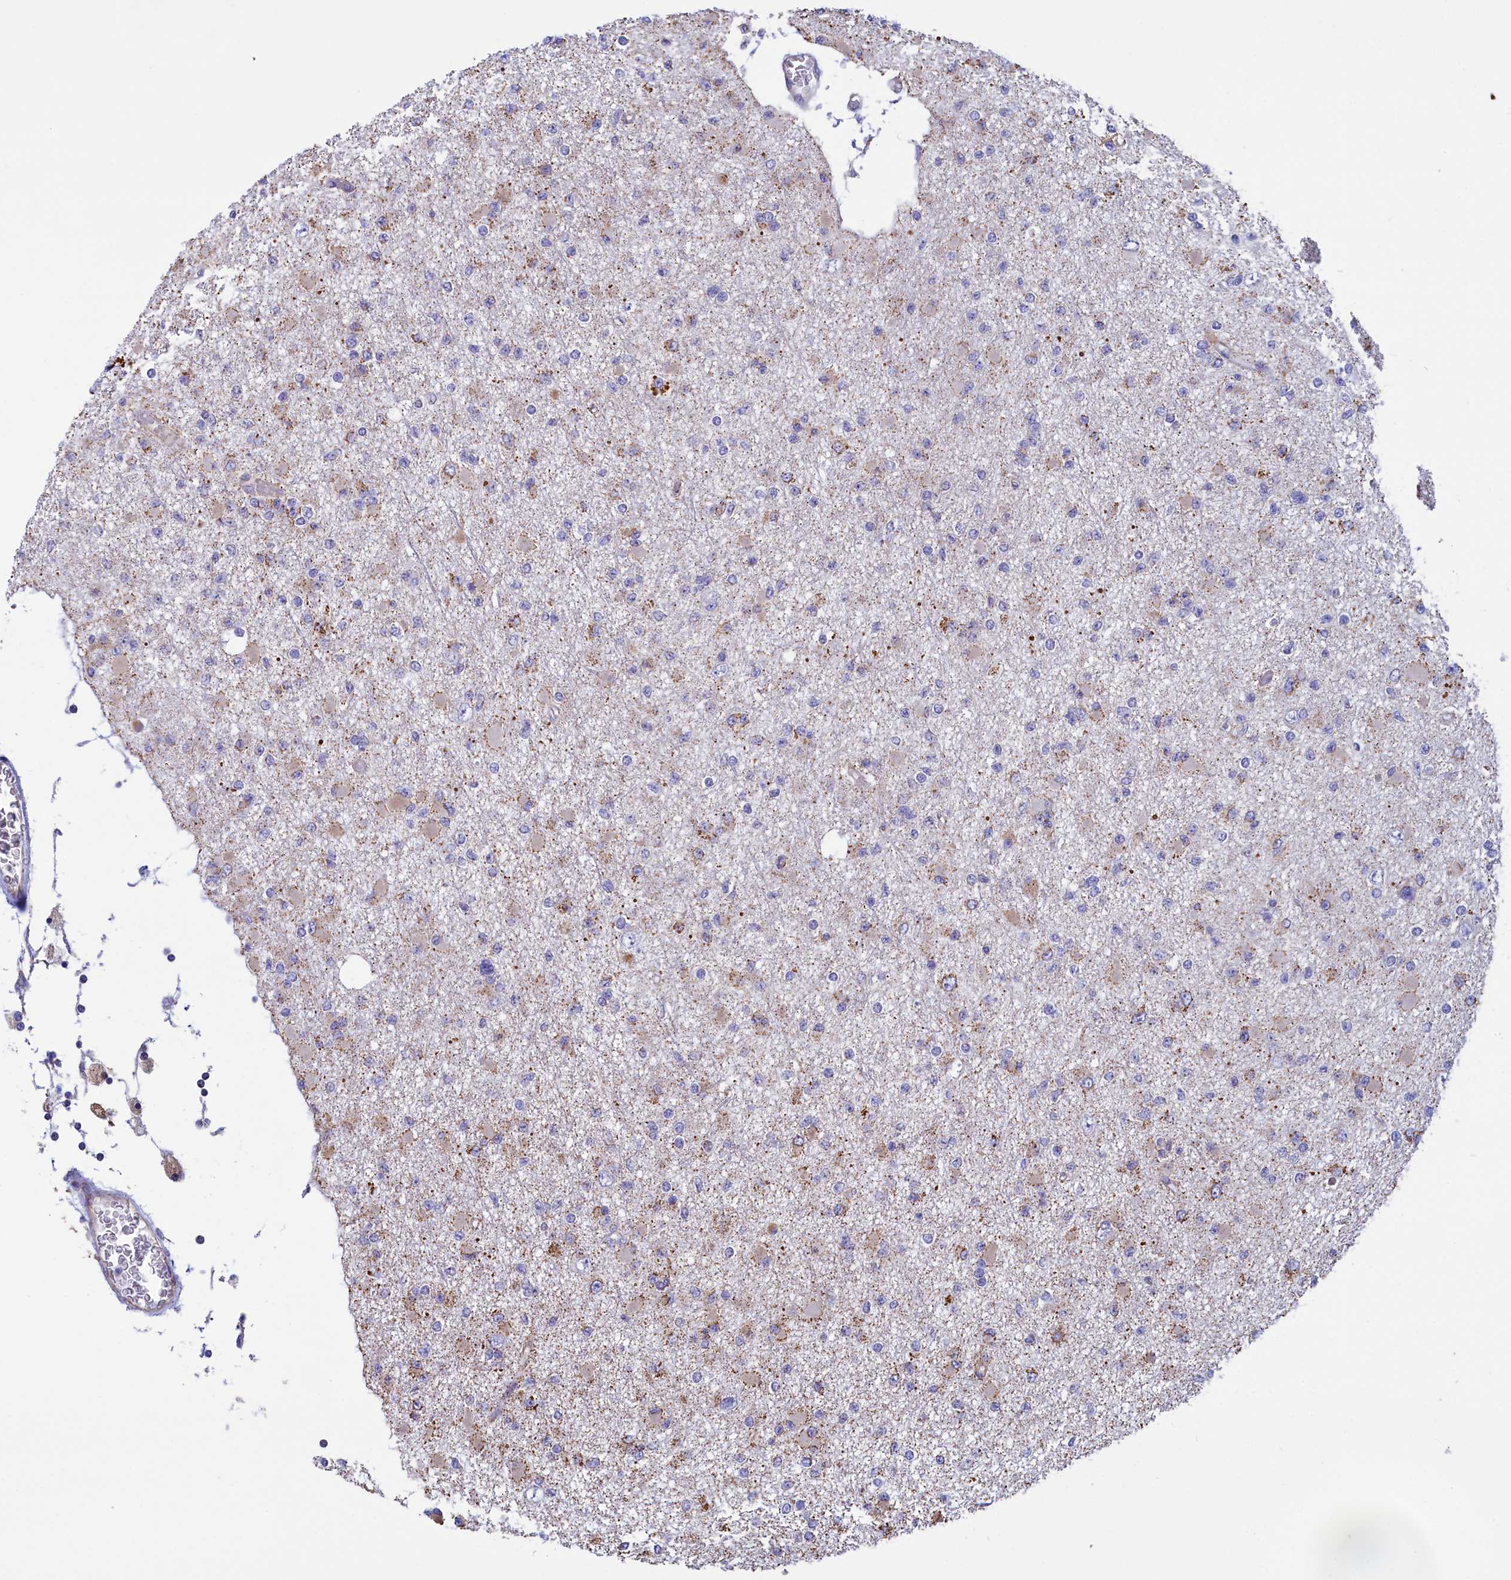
{"staining": {"intensity": "weak", "quantity": "<25%", "location": "cytoplasmic/membranous"}, "tissue": "glioma", "cell_type": "Tumor cells", "image_type": "cancer", "snomed": [{"axis": "morphology", "description": "Glioma, malignant, Low grade"}, {"axis": "topography", "description": "Brain"}], "caption": "This is a histopathology image of IHC staining of malignant glioma (low-grade), which shows no positivity in tumor cells.", "gene": "GATB", "patient": {"sex": "female", "age": 22}}